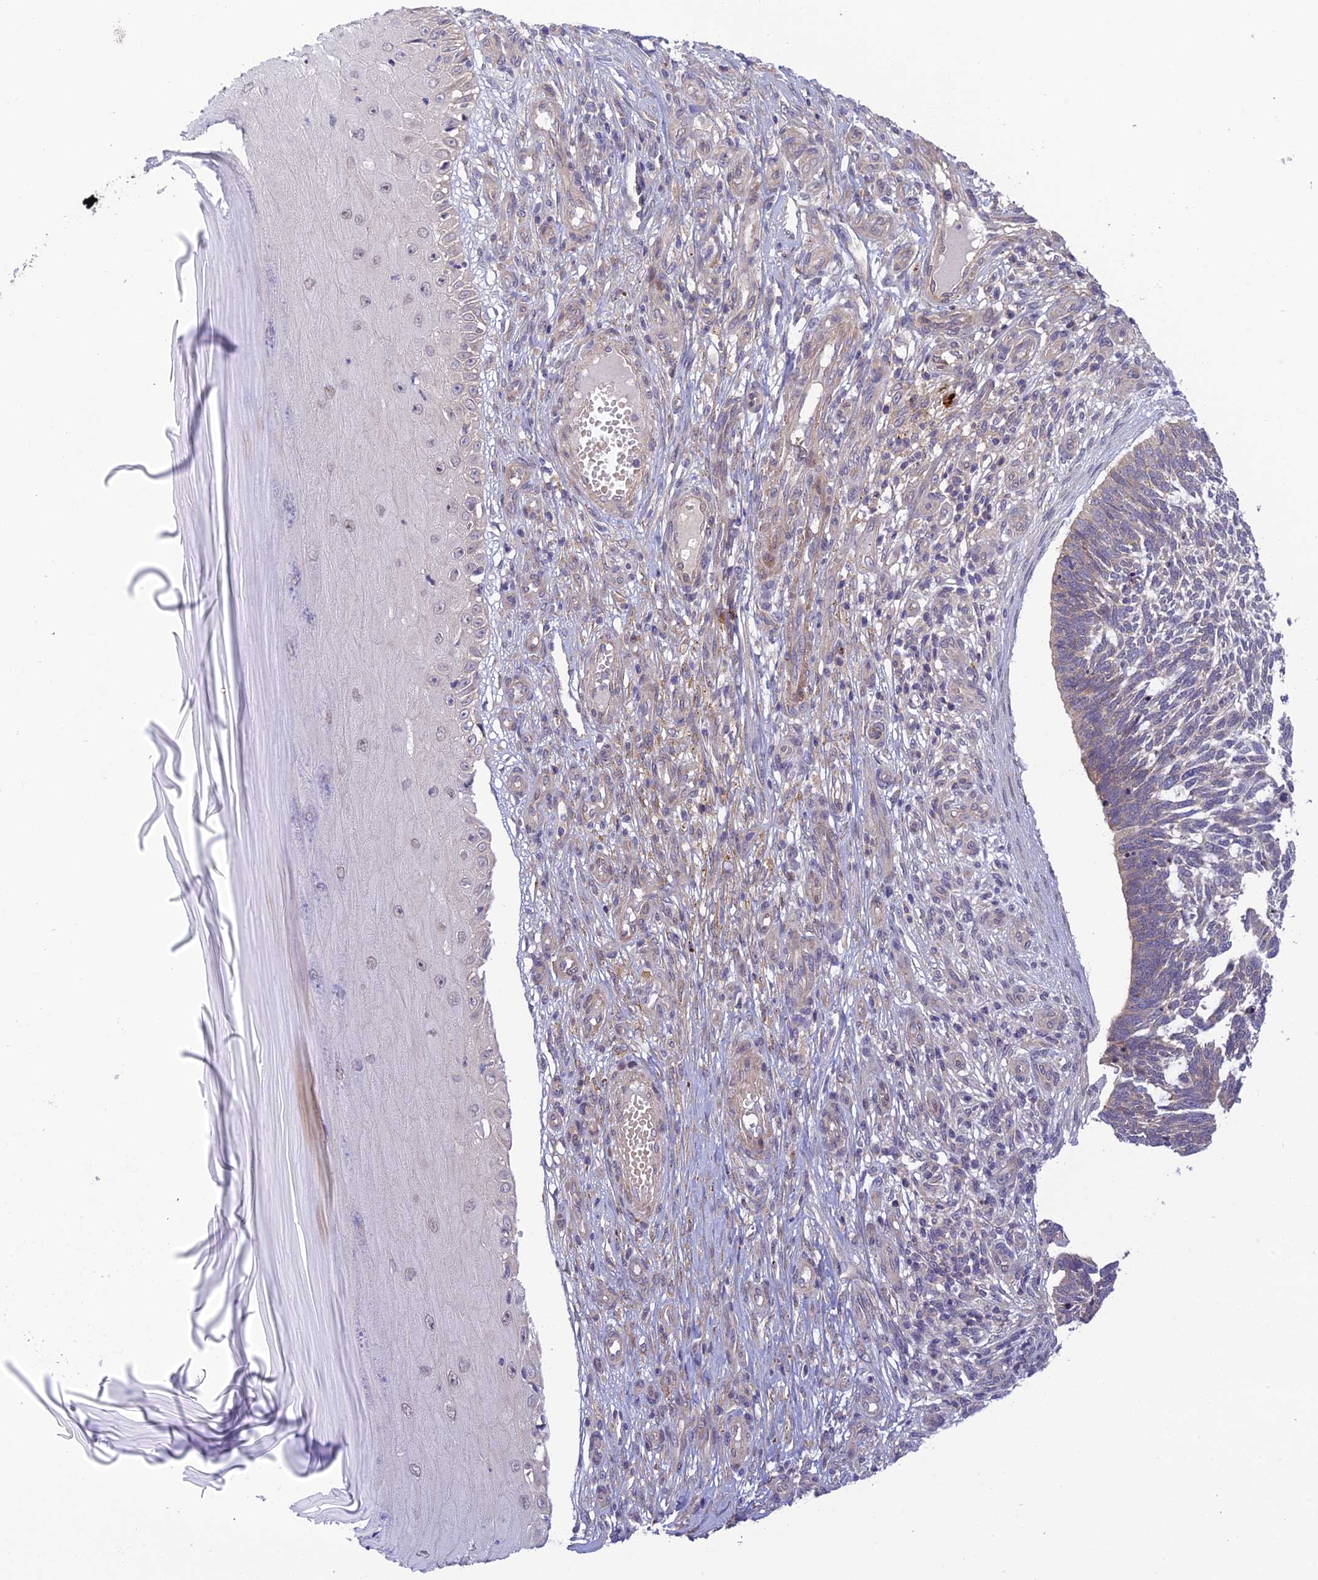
{"staining": {"intensity": "negative", "quantity": "none", "location": "none"}, "tissue": "skin cancer", "cell_type": "Tumor cells", "image_type": "cancer", "snomed": [{"axis": "morphology", "description": "Basal cell carcinoma"}, {"axis": "topography", "description": "Skin"}], "caption": "Histopathology image shows no significant protein positivity in tumor cells of skin cancer.", "gene": "UROS", "patient": {"sex": "male", "age": 88}}